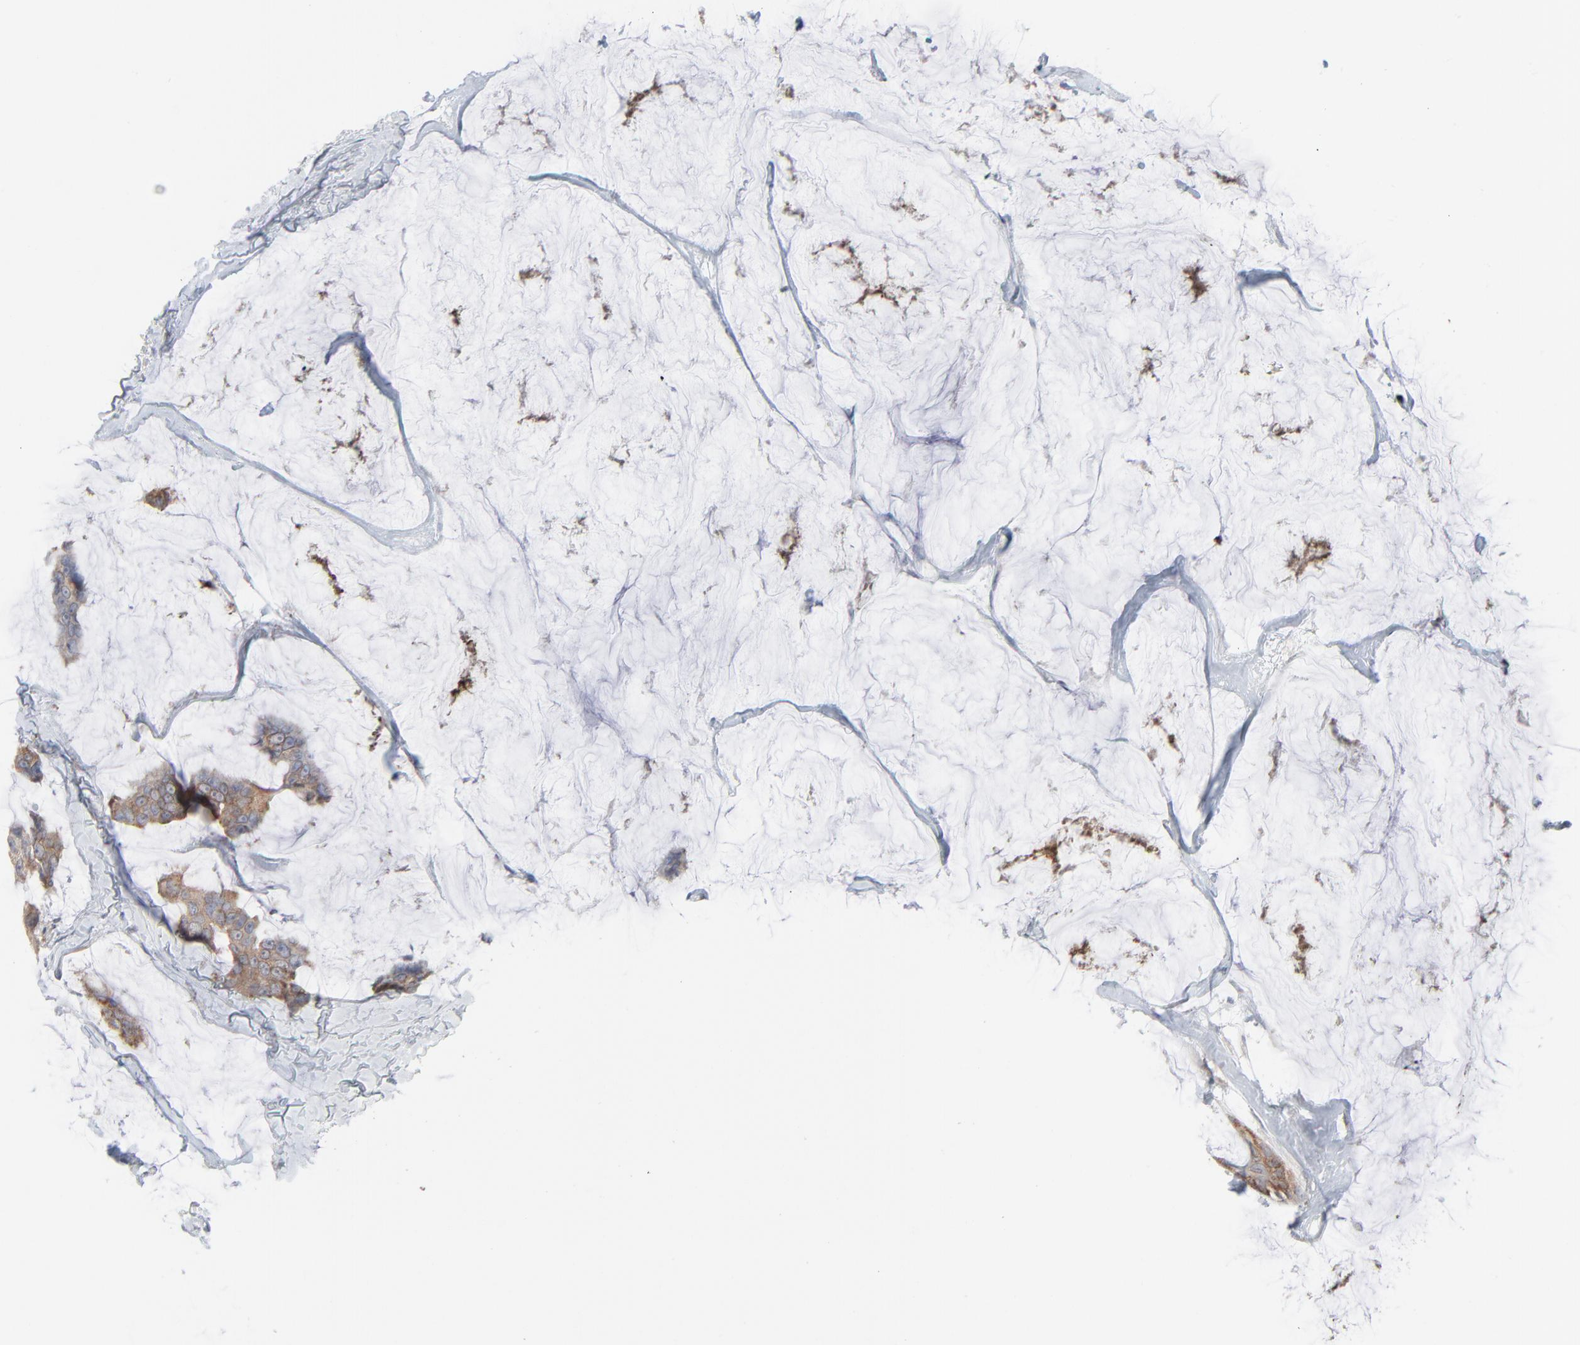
{"staining": {"intensity": "weak", "quantity": ">75%", "location": "cytoplasmic/membranous"}, "tissue": "breast cancer", "cell_type": "Tumor cells", "image_type": "cancer", "snomed": [{"axis": "morphology", "description": "Normal tissue, NOS"}, {"axis": "morphology", "description": "Duct carcinoma"}, {"axis": "topography", "description": "Breast"}], "caption": "DAB (3,3'-diaminobenzidine) immunohistochemical staining of human breast cancer (infiltrating ductal carcinoma) demonstrates weak cytoplasmic/membranous protein staining in about >75% of tumor cells.", "gene": "KDSR", "patient": {"sex": "female", "age": 50}}